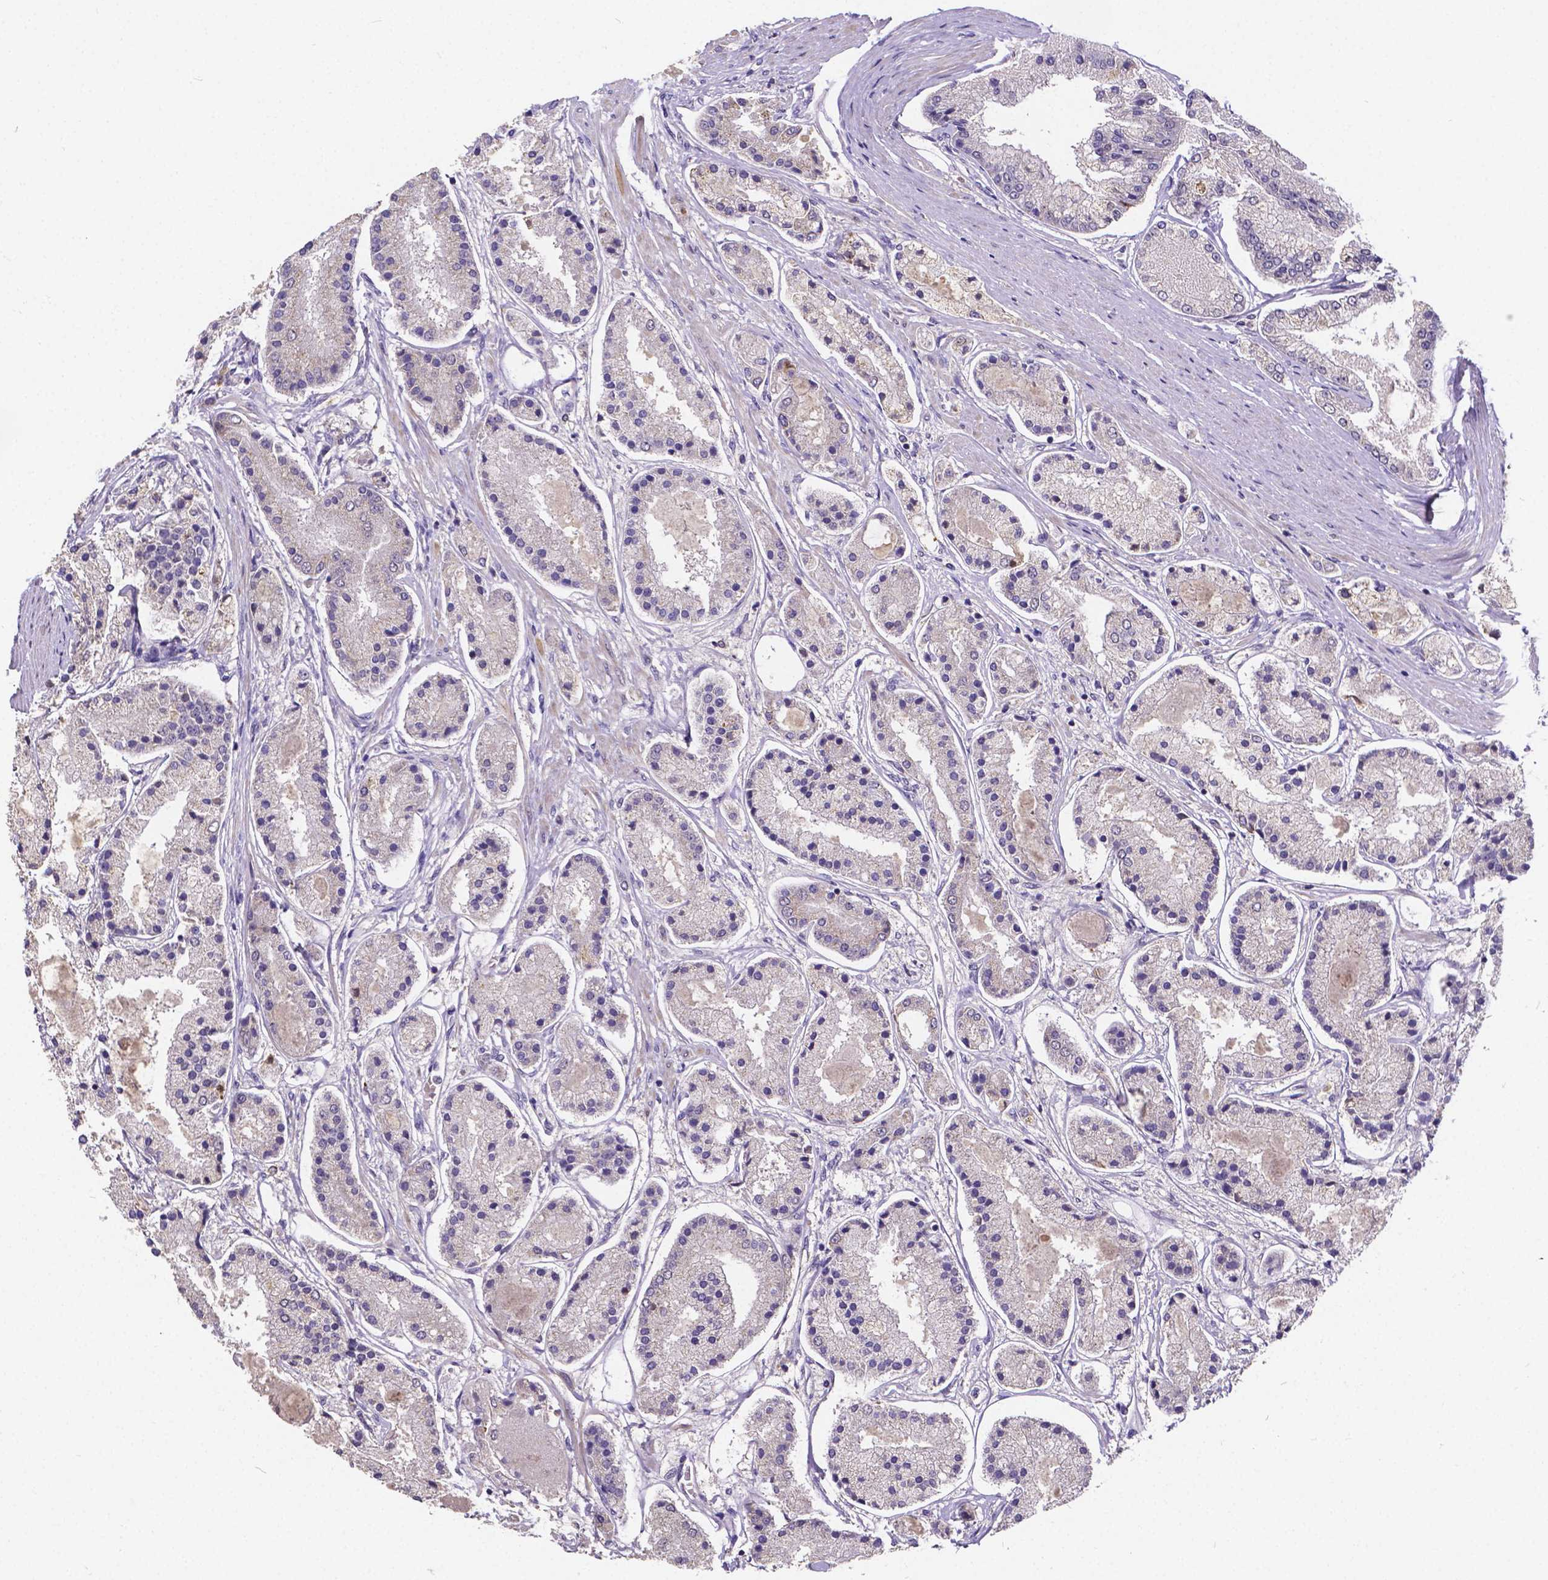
{"staining": {"intensity": "negative", "quantity": "none", "location": "none"}, "tissue": "prostate cancer", "cell_type": "Tumor cells", "image_type": "cancer", "snomed": [{"axis": "morphology", "description": "Adenocarcinoma, High grade"}, {"axis": "topography", "description": "Prostate"}], "caption": "This is an IHC image of adenocarcinoma (high-grade) (prostate). There is no expression in tumor cells.", "gene": "CTNNA2", "patient": {"sex": "male", "age": 67}}